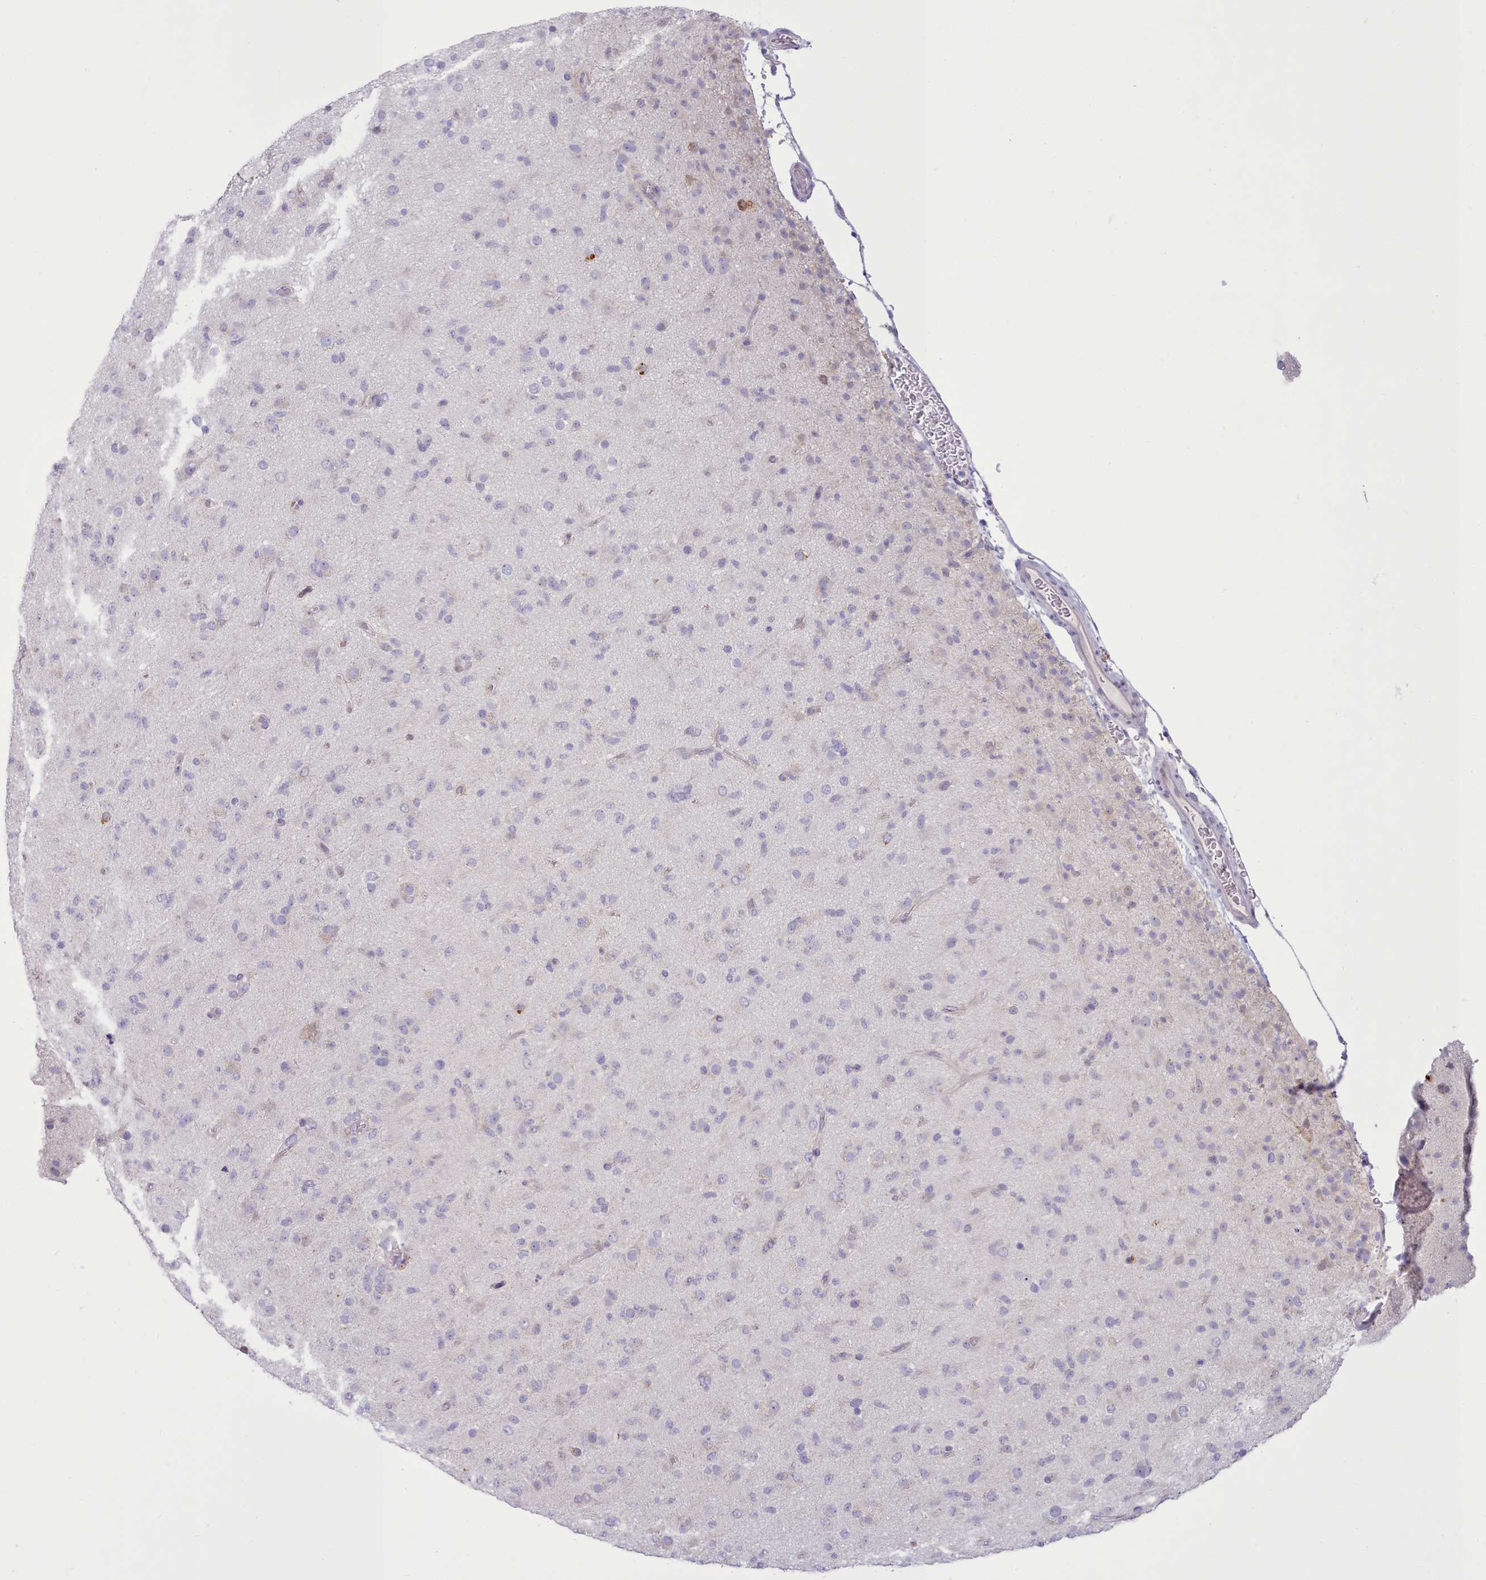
{"staining": {"intensity": "negative", "quantity": "none", "location": "none"}, "tissue": "glioma", "cell_type": "Tumor cells", "image_type": "cancer", "snomed": [{"axis": "morphology", "description": "Glioma, malignant, Low grade"}, {"axis": "topography", "description": "Brain"}], "caption": "The micrograph reveals no significant staining in tumor cells of low-grade glioma (malignant).", "gene": "TMEM253", "patient": {"sex": "male", "age": 65}}